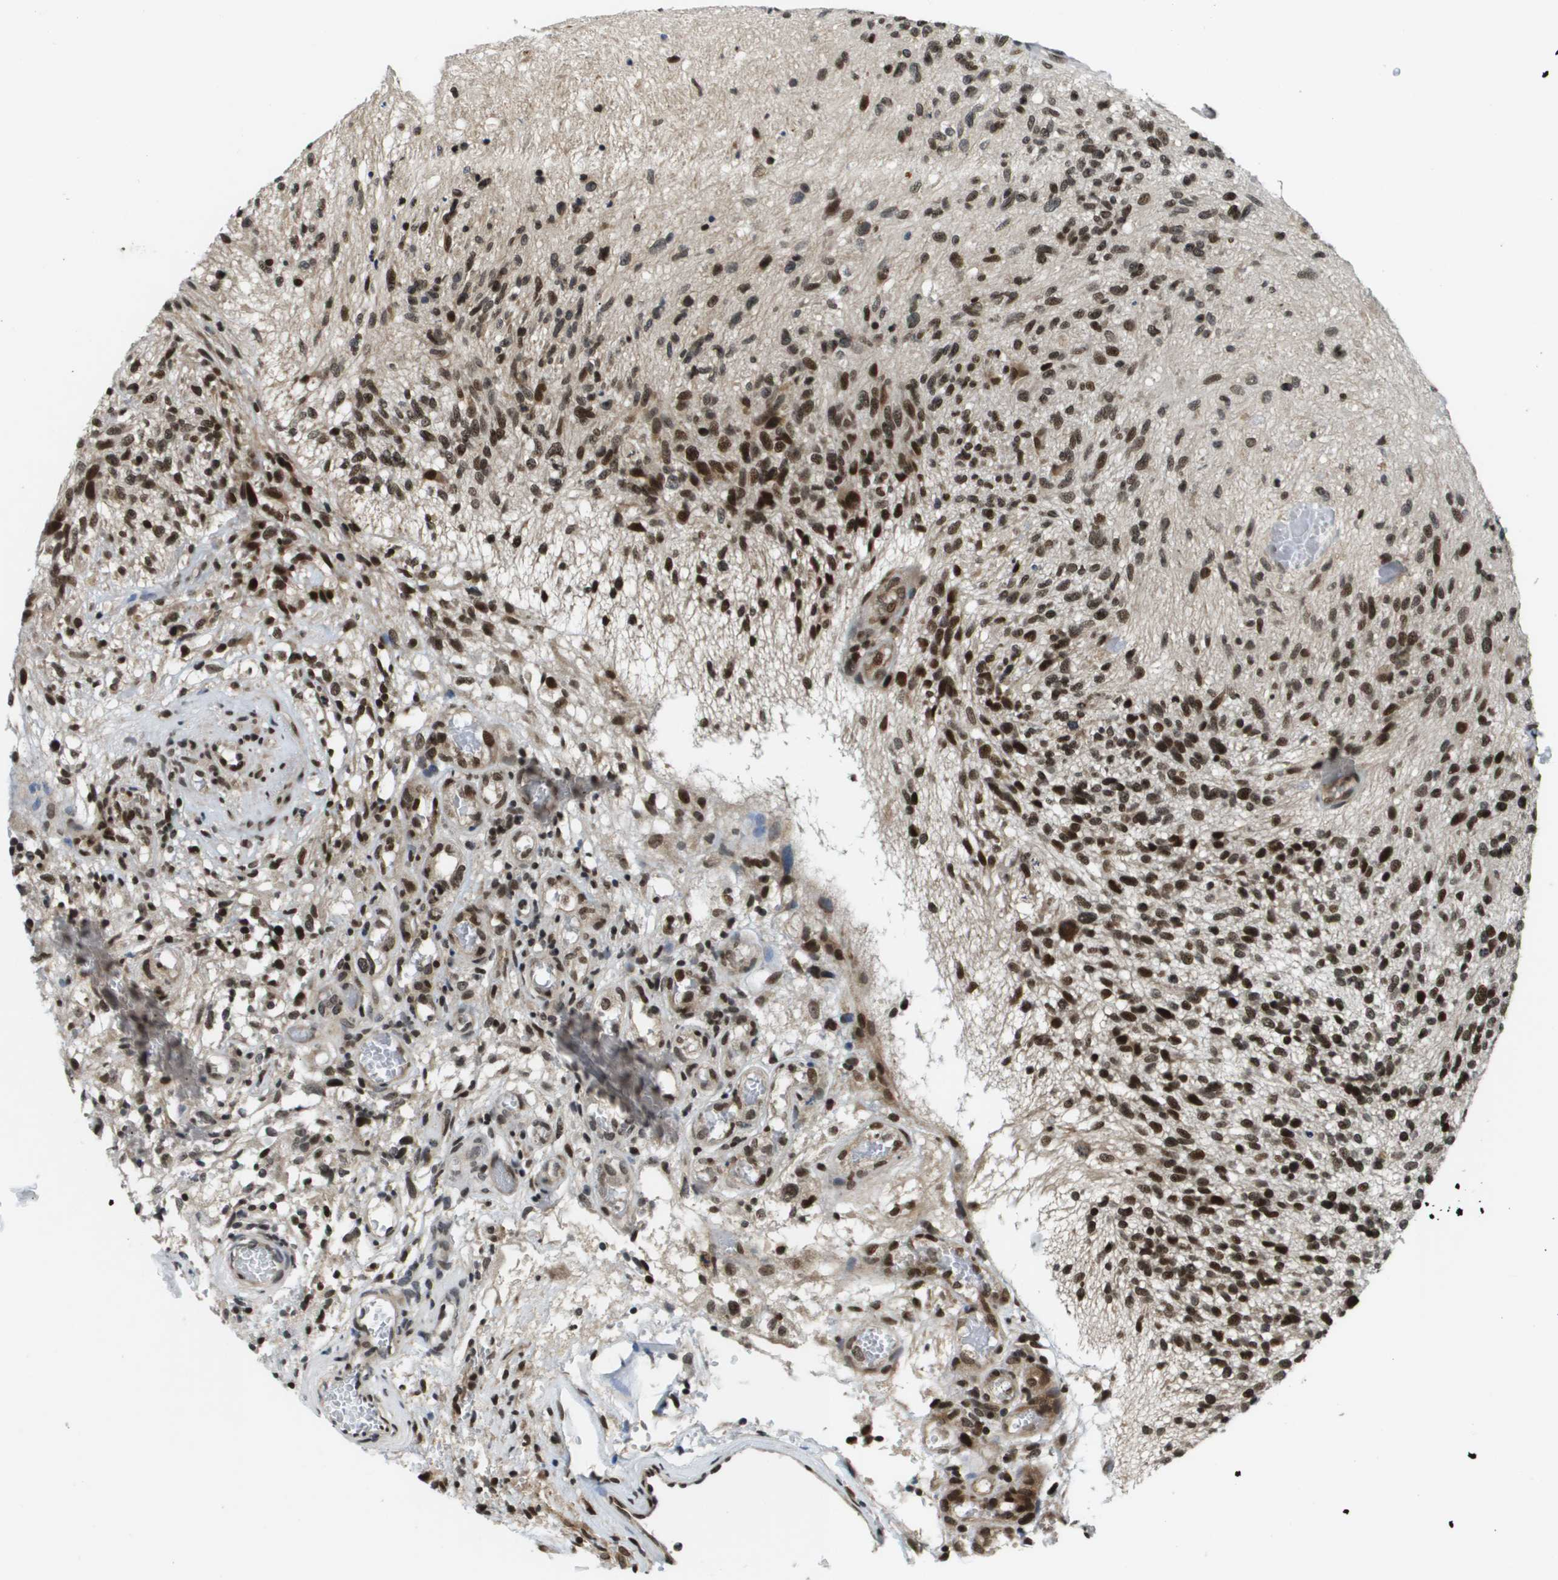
{"staining": {"intensity": "strong", "quantity": ">75%", "location": "nuclear"}, "tissue": "glioma", "cell_type": "Tumor cells", "image_type": "cancer", "snomed": [{"axis": "morphology", "description": "Normal tissue, NOS"}, {"axis": "morphology", "description": "Glioma, malignant, High grade"}, {"axis": "topography", "description": "Cerebral cortex"}], "caption": "IHC of human glioma shows high levels of strong nuclear expression in about >75% of tumor cells.", "gene": "RECQL4", "patient": {"sex": "male", "age": 75}}